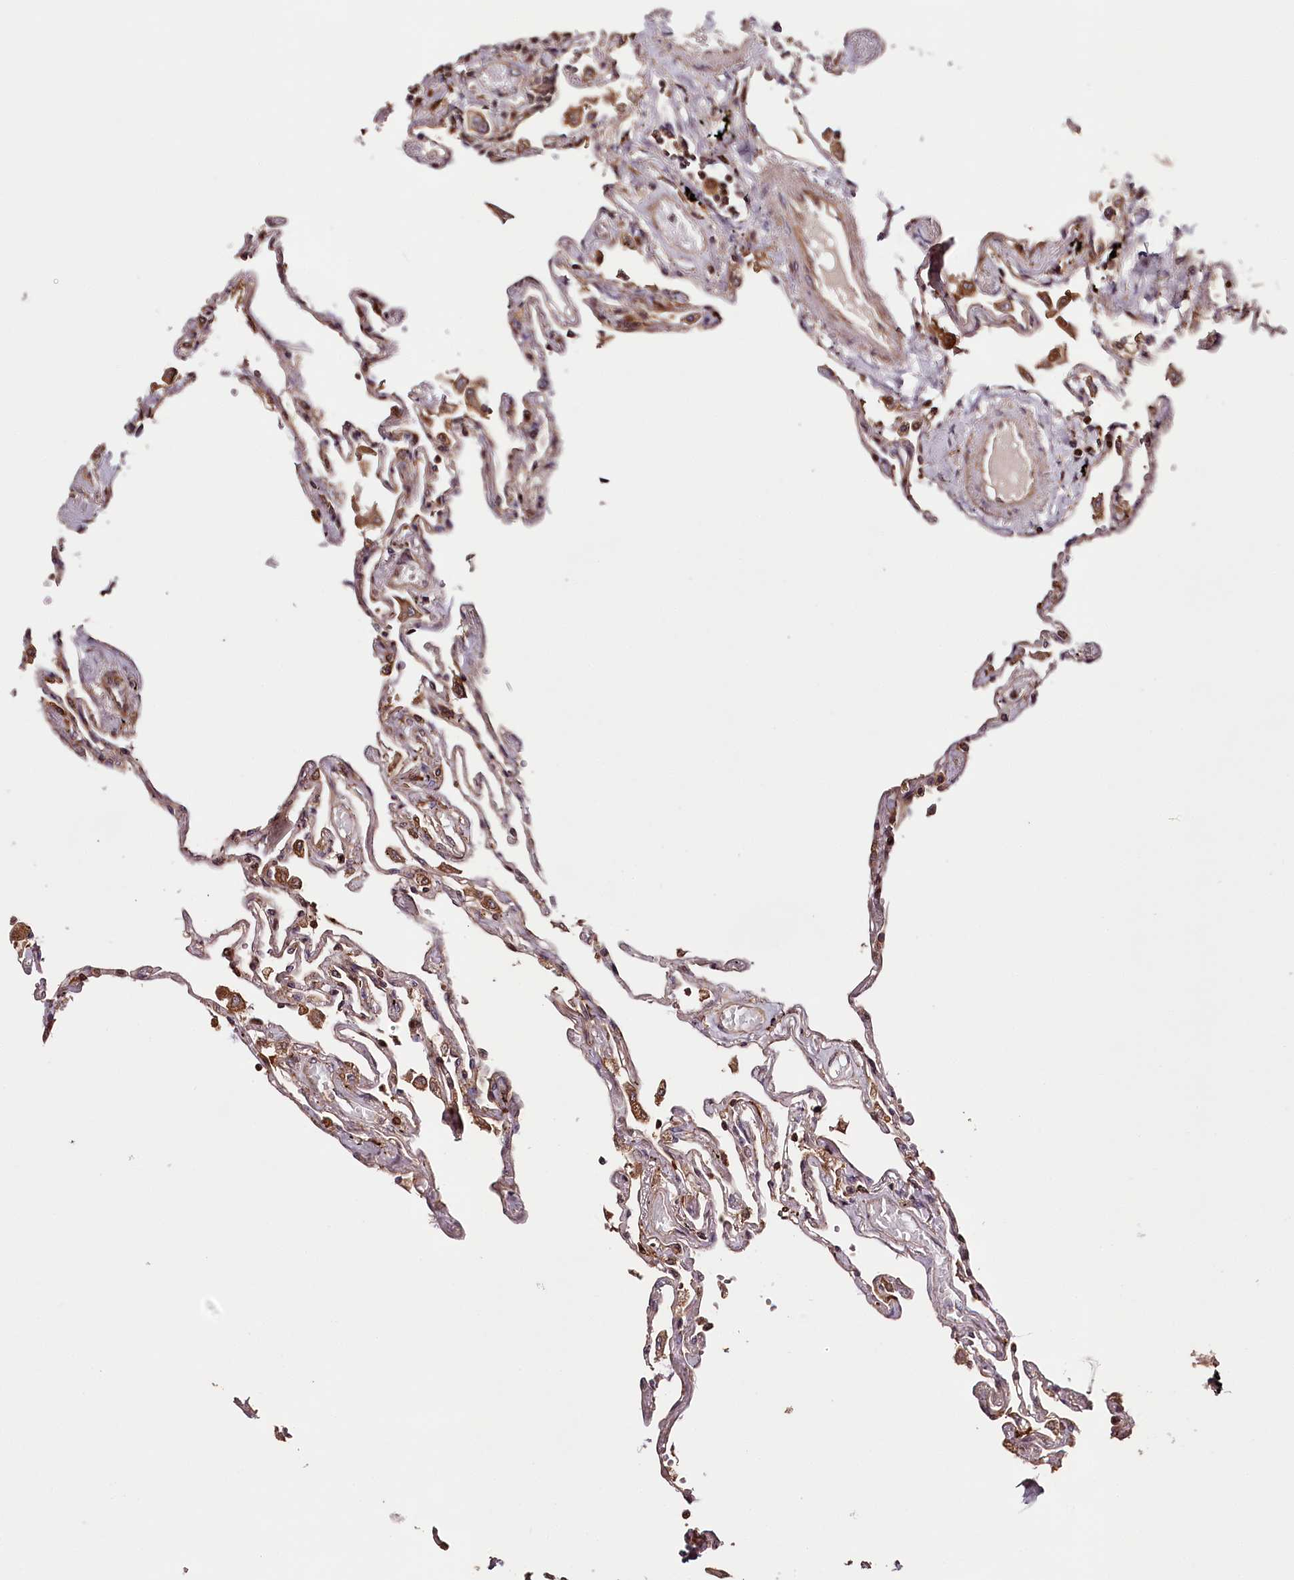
{"staining": {"intensity": "strong", "quantity": "25%-75%", "location": "cytoplasmic/membranous,nuclear"}, "tissue": "lung", "cell_type": "Alveolar cells", "image_type": "normal", "snomed": [{"axis": "morphology", "description": "Normal tissue, NOS"}, {"axis": "topography", "description": "Lung"}], "caption": "Immunohistochemical staining of unremarkable lung exhibits high levels of strong cytoplasmic/membranous,nuclear staining in about 25%-75% of alveolar cells.", "gene": "KIF14", "patient": {"sex": "female", "age": 67}}